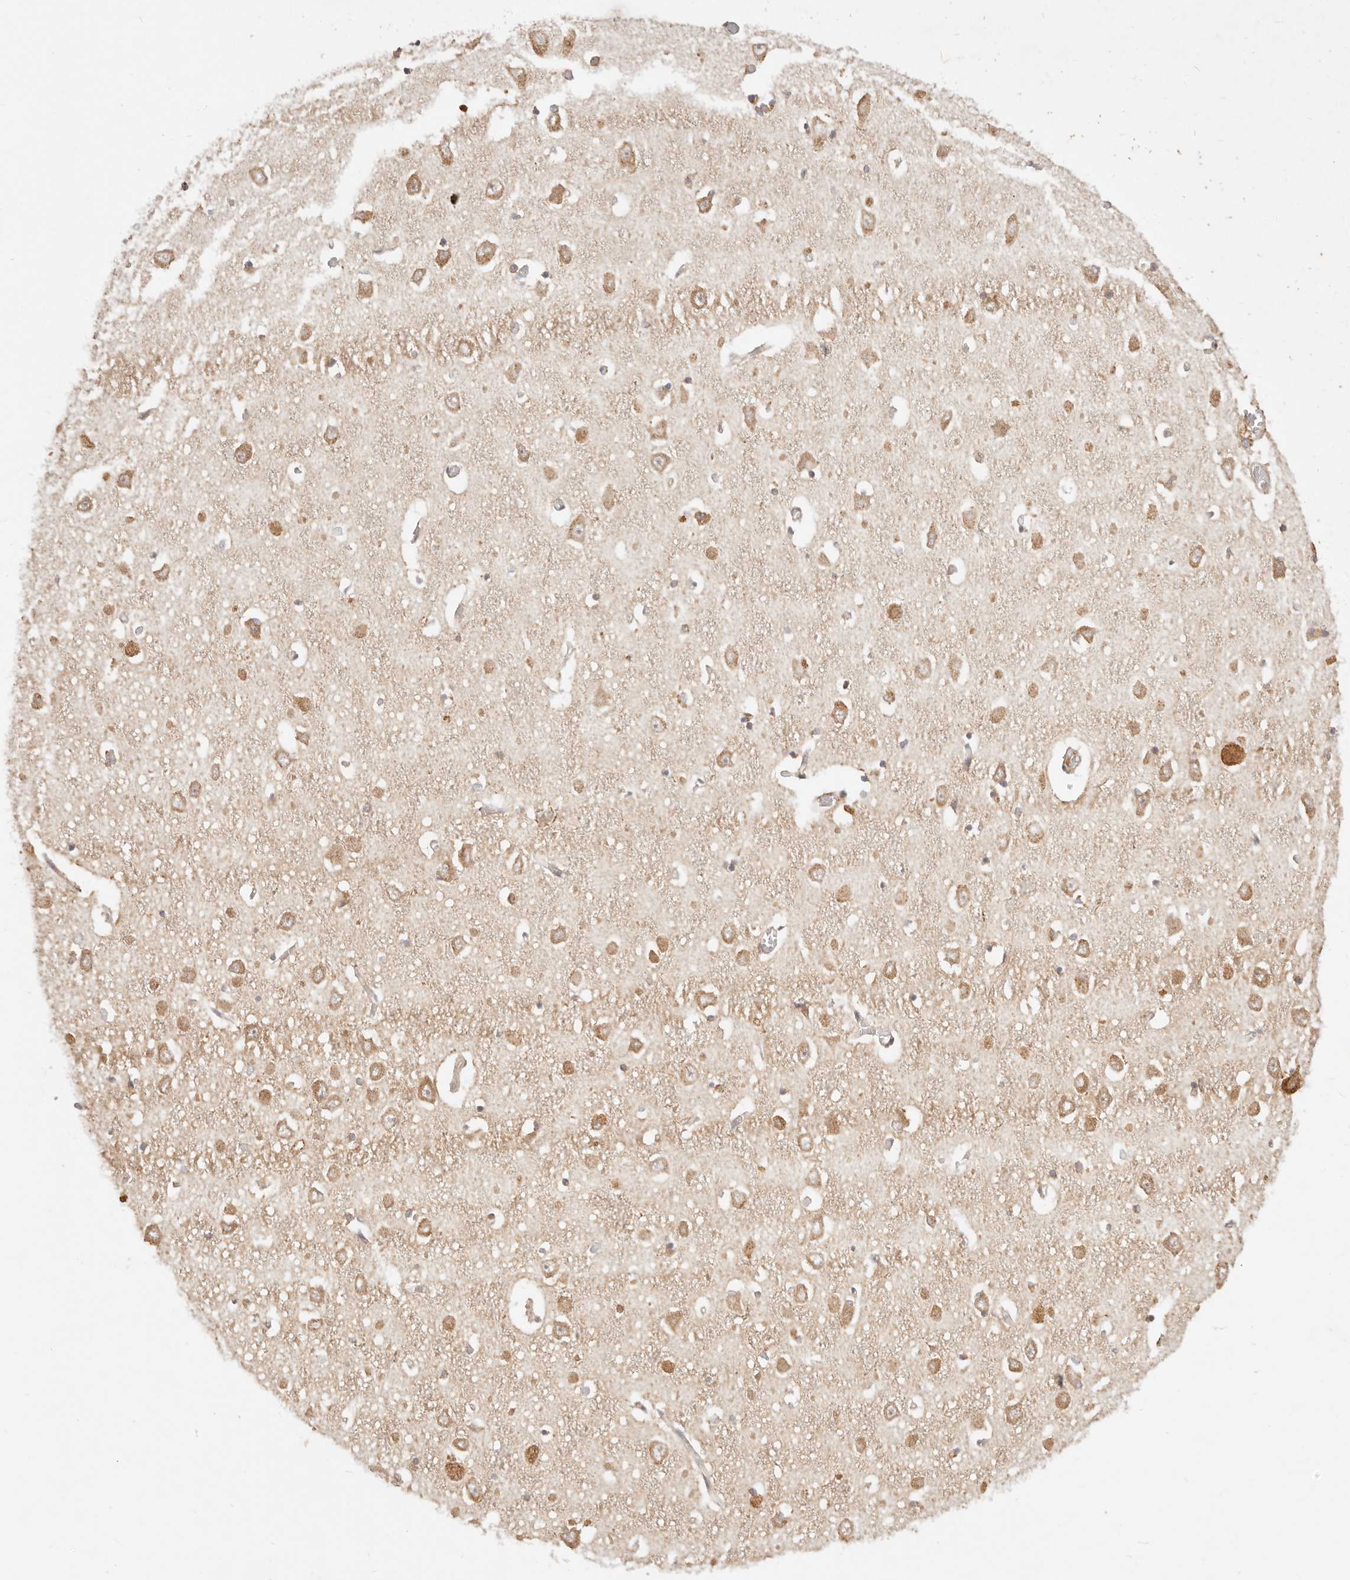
{"staining": {"intensity": "weak", "quantity": "<25%", "location": "cytoplasmic/membranous"}, "tissue": "hippocampus", "cell_type": "Glial cells", "image_type": "normal", "snomed": [{"axis": "morphology", "description": "Normal tissue, NOS"}, {"axis": "topography", "description": "Hippocampus"}], "caption": "High power microscopy histopathology image of an immunohistochemistry micrograph of benign hippocampus, revealing no significant positivity in glial cells.", "gene": "TIMM17A", "patient": {"sex": "male", "age": 70}}